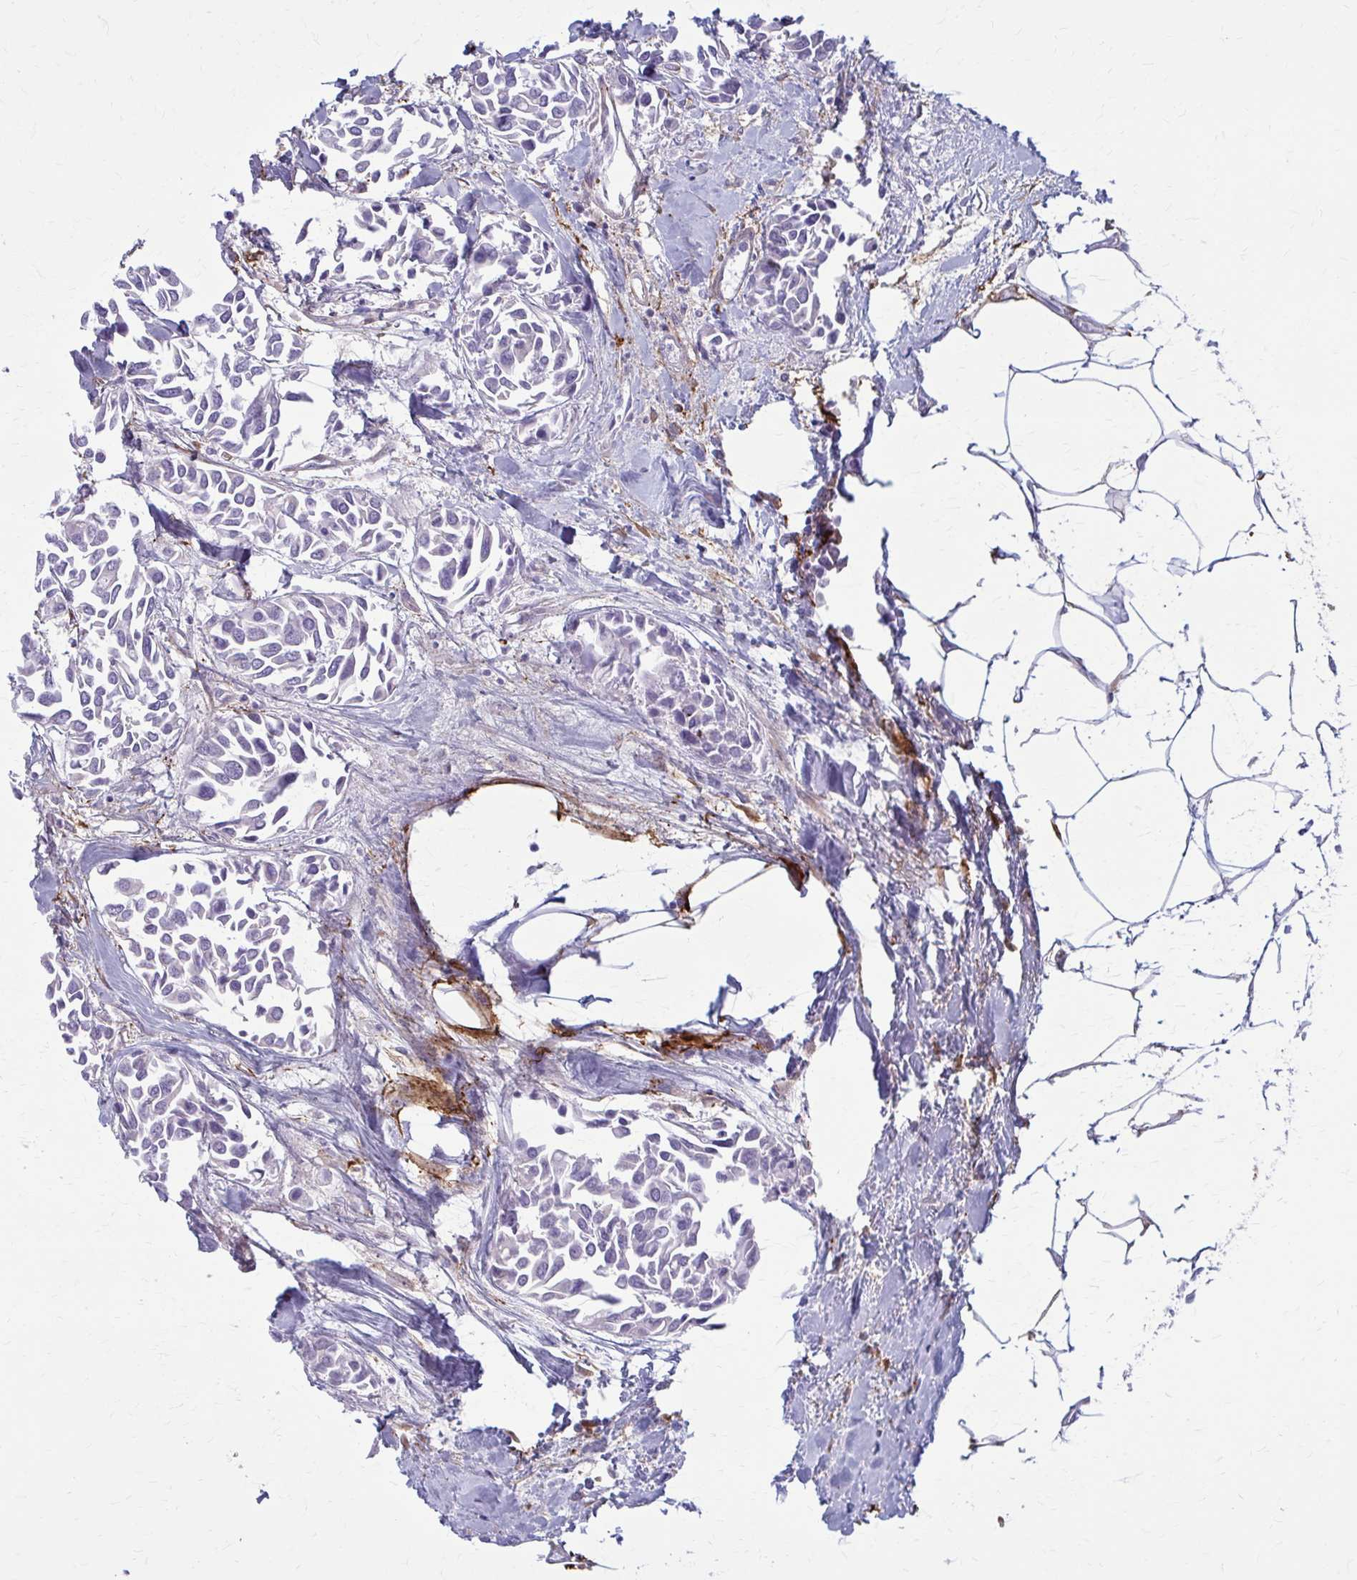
{"staining": {"intensity": "negative", "quantity": "none", "location": "none"}, "tissue": "breast cancer", "cell_type": "Tumor cells", "image_type": "cancer", "snomed": [{"axis": "morphology", "description": "Duct carcinoma"}, {"axis": "topography", "description": "Breast"}], "caption": "Tumor cells are negative for protein expression in human breast invasive ductal carcinoma.", "gene": "AKAP12", "patient": {"sex": "female", "age": 54}}